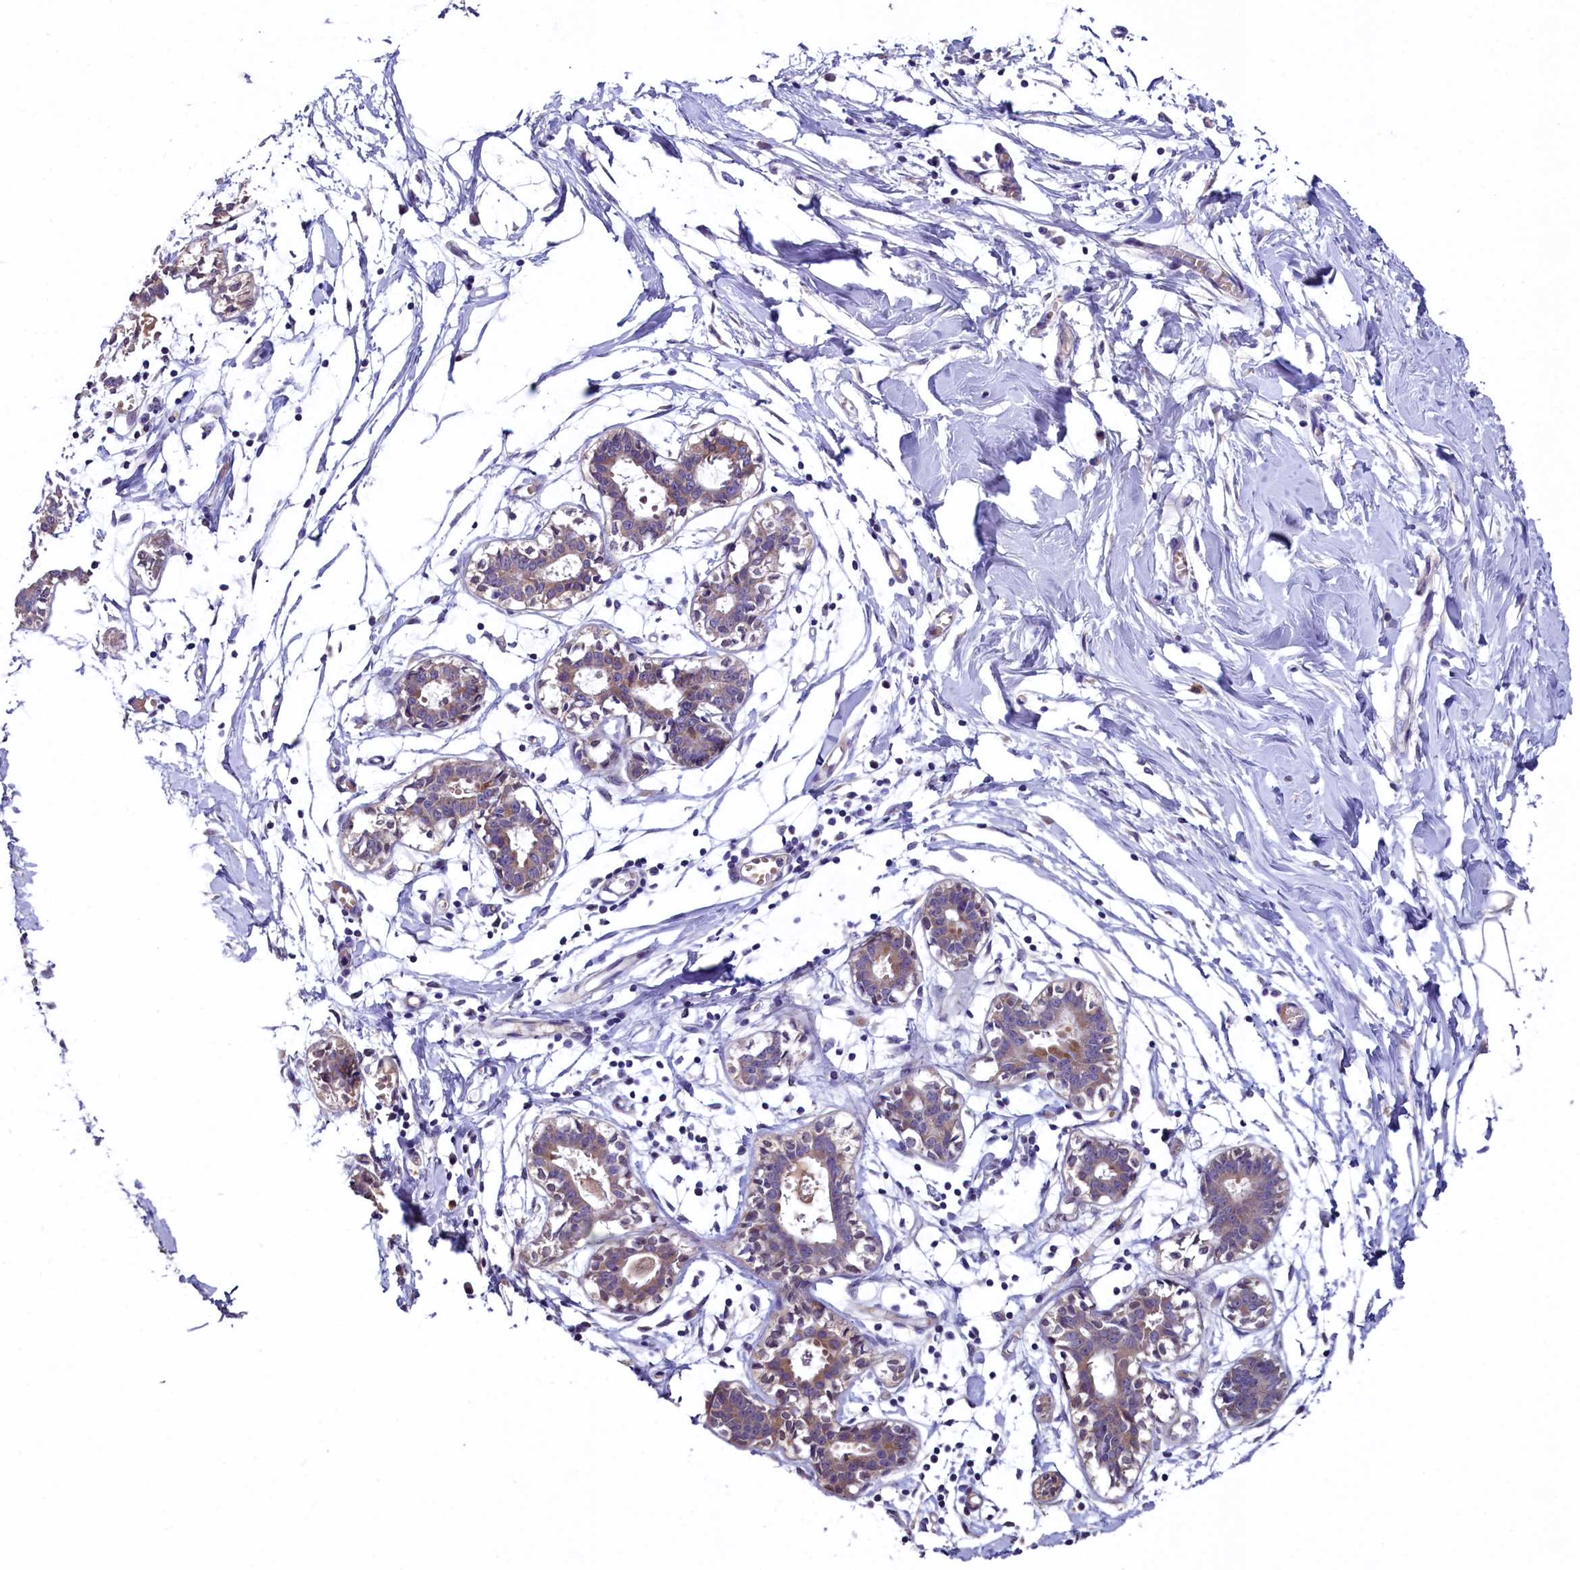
{"staining": {"intensity": "weak", "quantity": ">75%", "location": "cytoplasmic/membranous"}, "tissue": "breast", "cell_type": "Adipocytes", "image_type": "normal", "snomed": [{"axis": "morphology", "description": "Normal tissue, NOS"}, {"axis": "topography", "description": "Breast"}], "caption": "Immunohistochemical staining of normal breast shows >75% levels of weak cytoplasmic/membranous protein expression in approximately >75% of adipocytes. (DAB IHC, brown staining for protein, blue staining for nuclei).", "gene": "SLC39A6", "patient": {"sex": "female", "age": 27}}